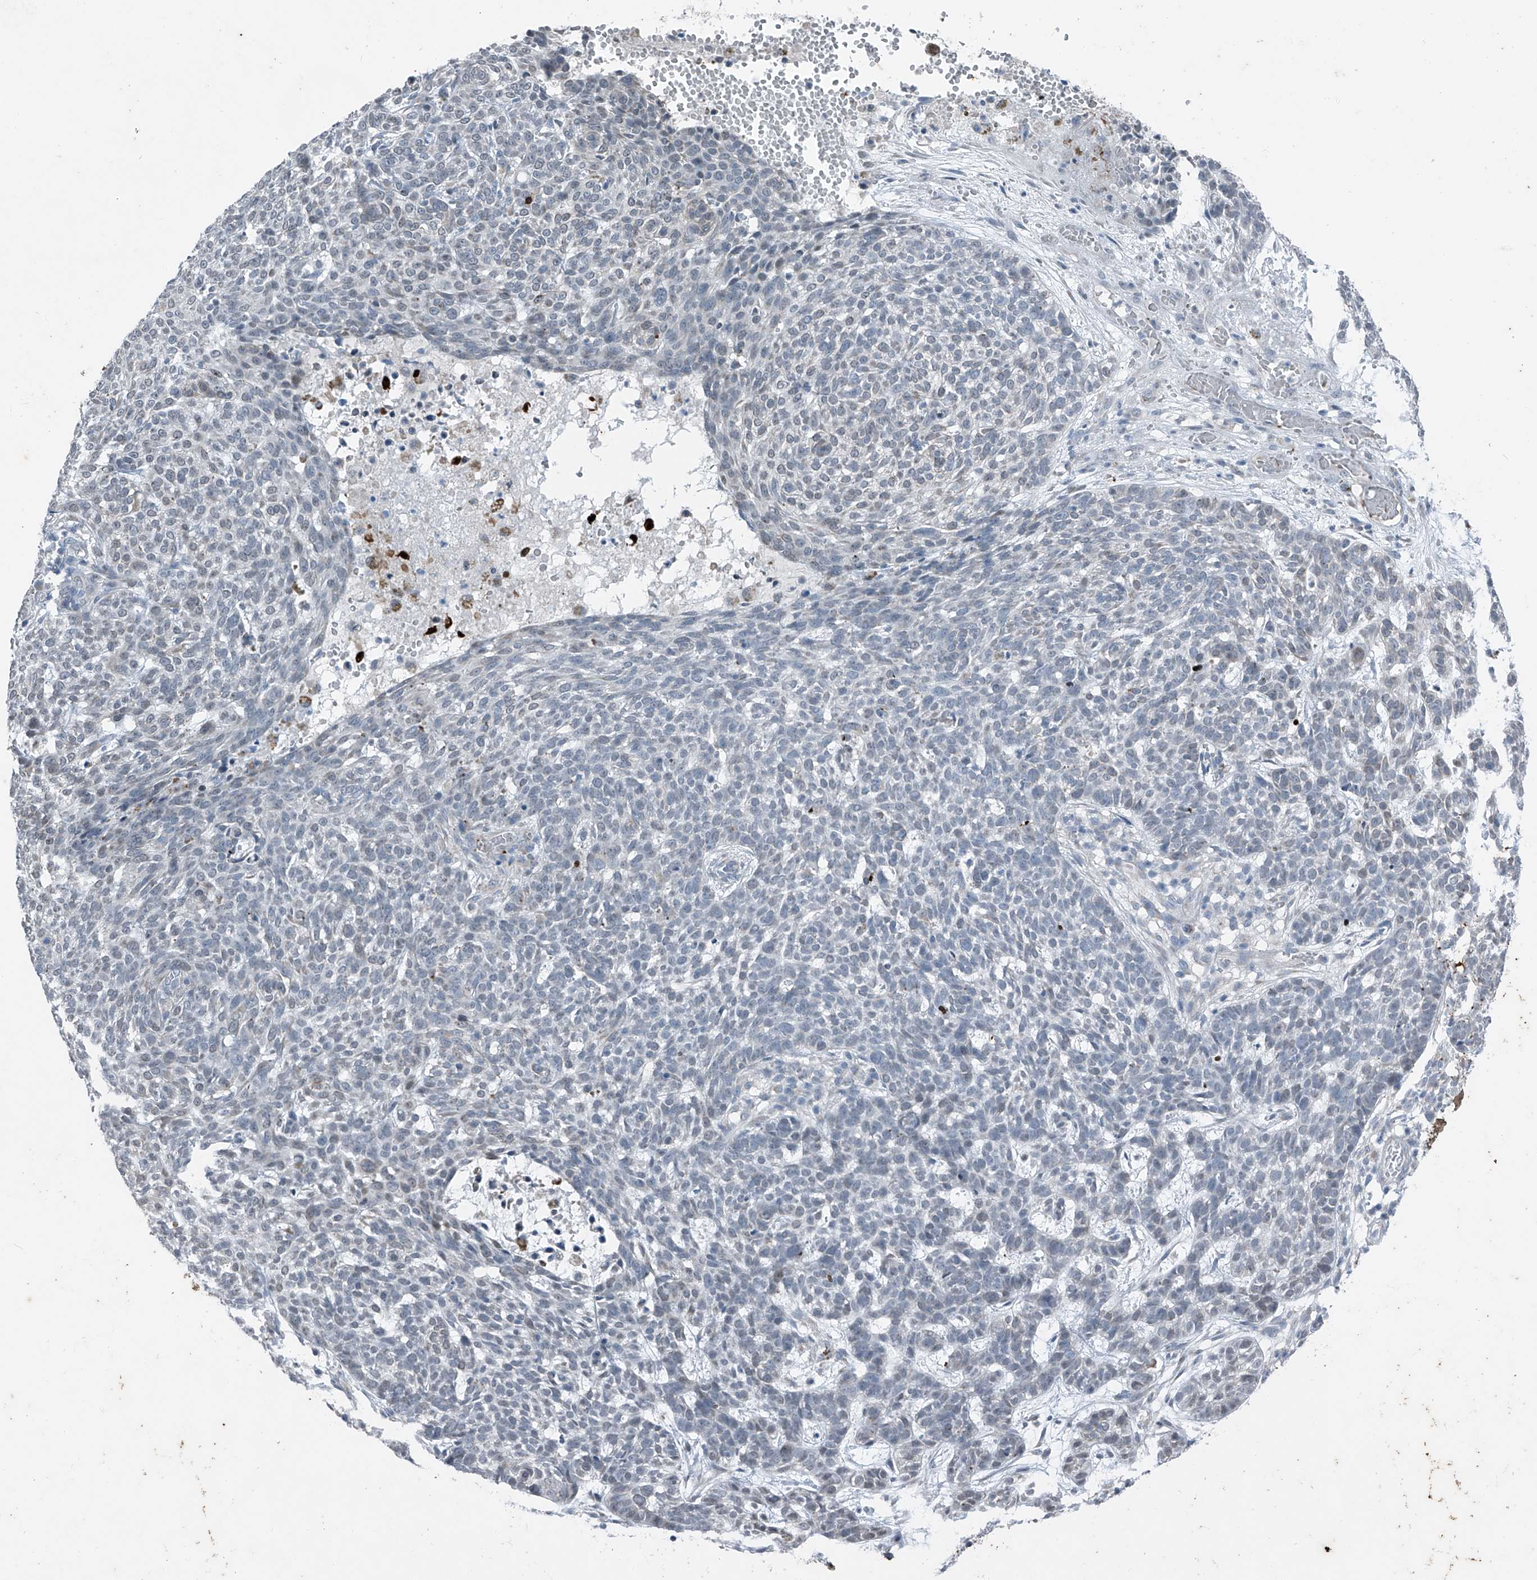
{"staining": {"intensity": "negative", "quantity": "none", "location": "none"}, "tissue": "skin cancer", "cell_type": "Tumor cells", "image_type": "cancer", "snomed": [{"axis": "morphology", "description": "Basal cell carcinoma"}, {"axis": "topography", "description": "Skin"}], "caption": "There is no significant staining in tumor cells of skin cancer.", "gene": "DYRK1B", "patient": {"sex": "male", "age": 85}}